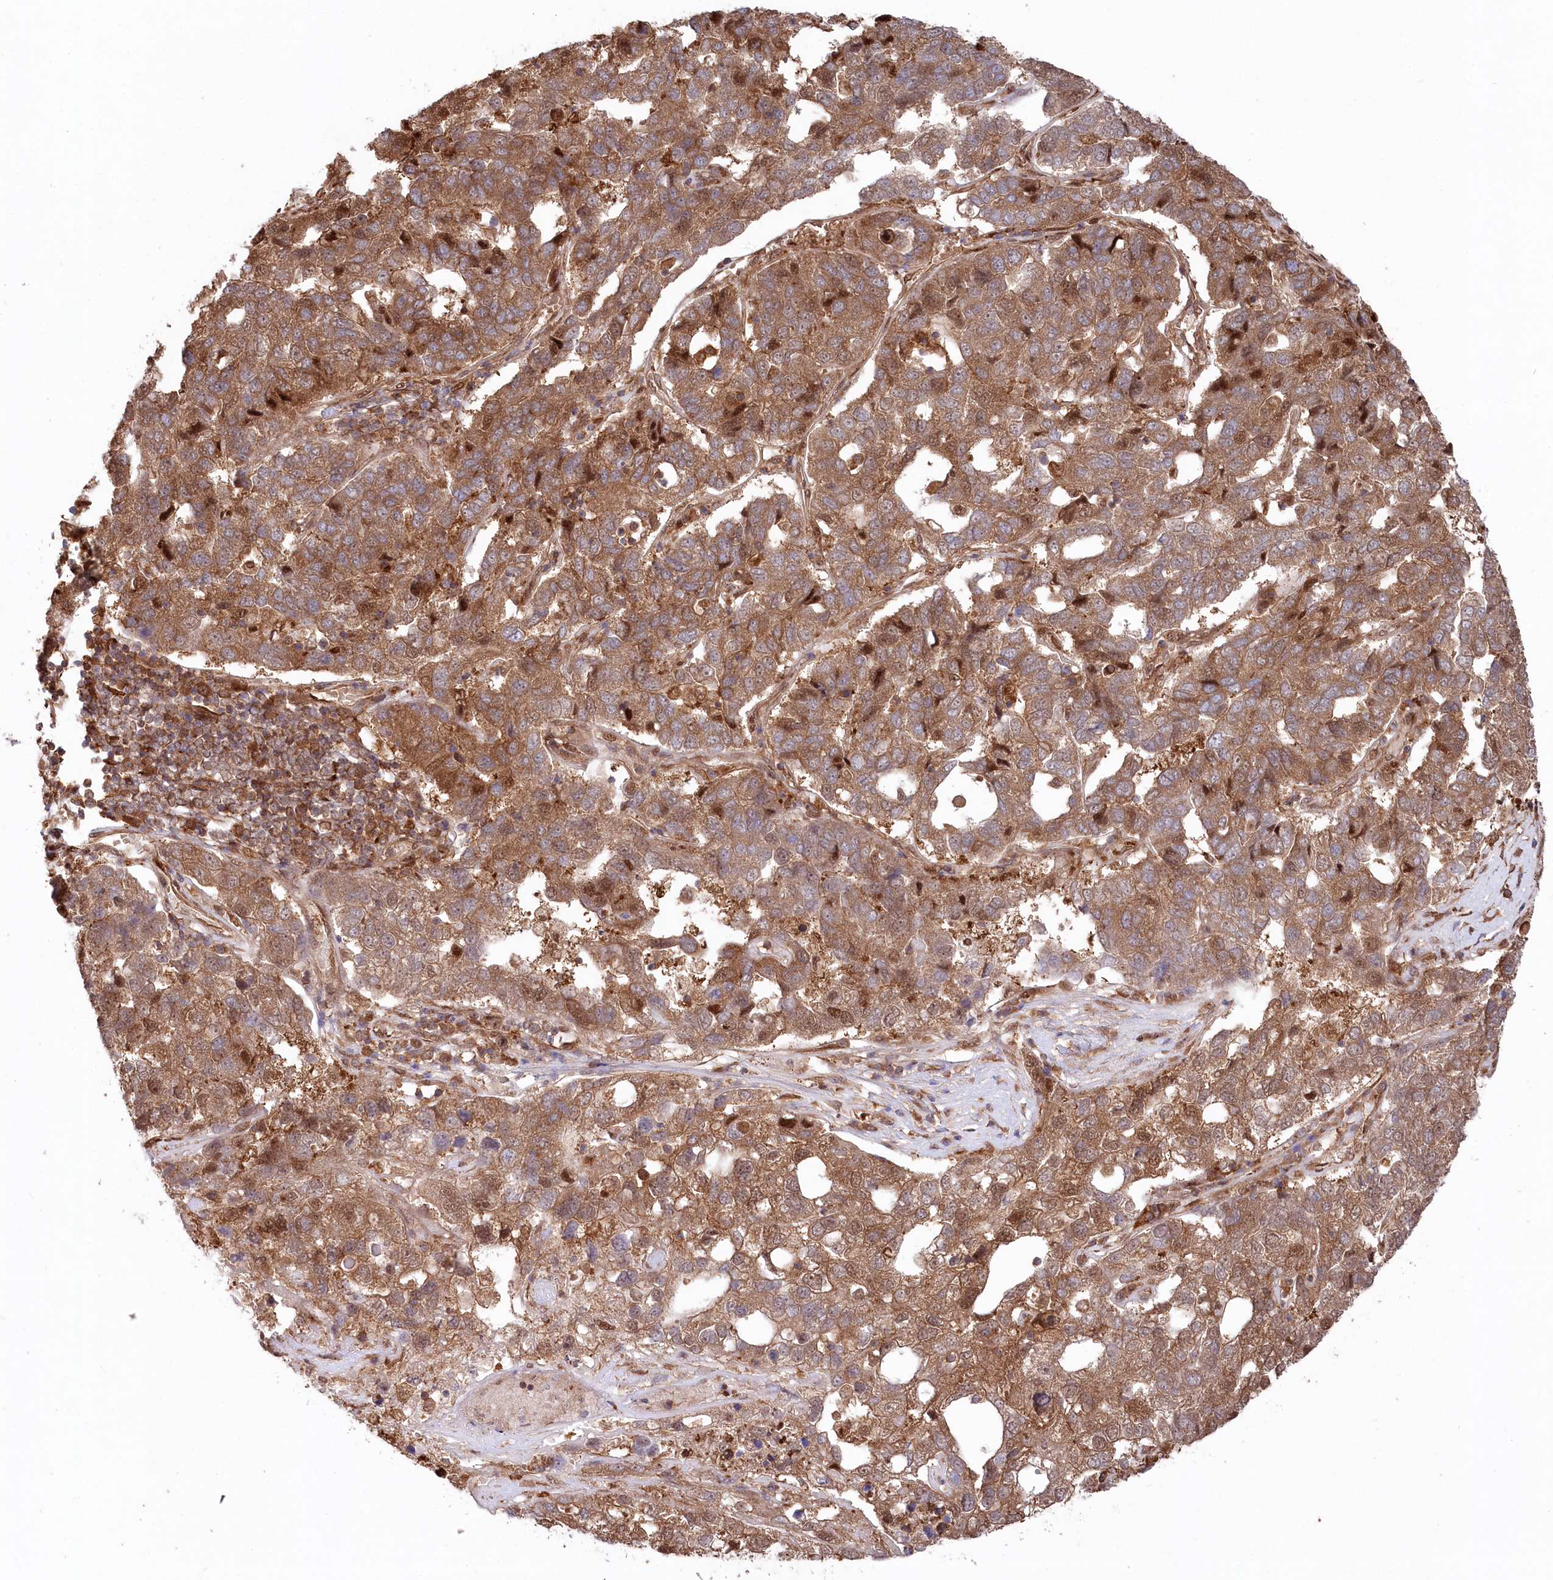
{"staining": {"intensity": "moderate", "quantity": ">75%", "location": "cytoplasmic/membranous,nuclear"}, "tissue": "pancreatic cancer", "cell_type": "Tumor cells", "image_type": "cancer", "snomed": [{"axis": "morphology", "description": "Adenocarcinoma, NOS"}, {"axis": "topography", "description": "Pancreas"}], "caption": "Protein staining of pancreatic cancer tissue demonstrates moderate cytoplasmic/membranous and nuclear positivity in approximately >75% of tumor cells. The staining was performed using DAB, with brown indicating positive protein expression. Nuclei are stained blue with hematoxylin.", "gene": "PSMA1", "patient": {"sex": "female", "age": 61}}